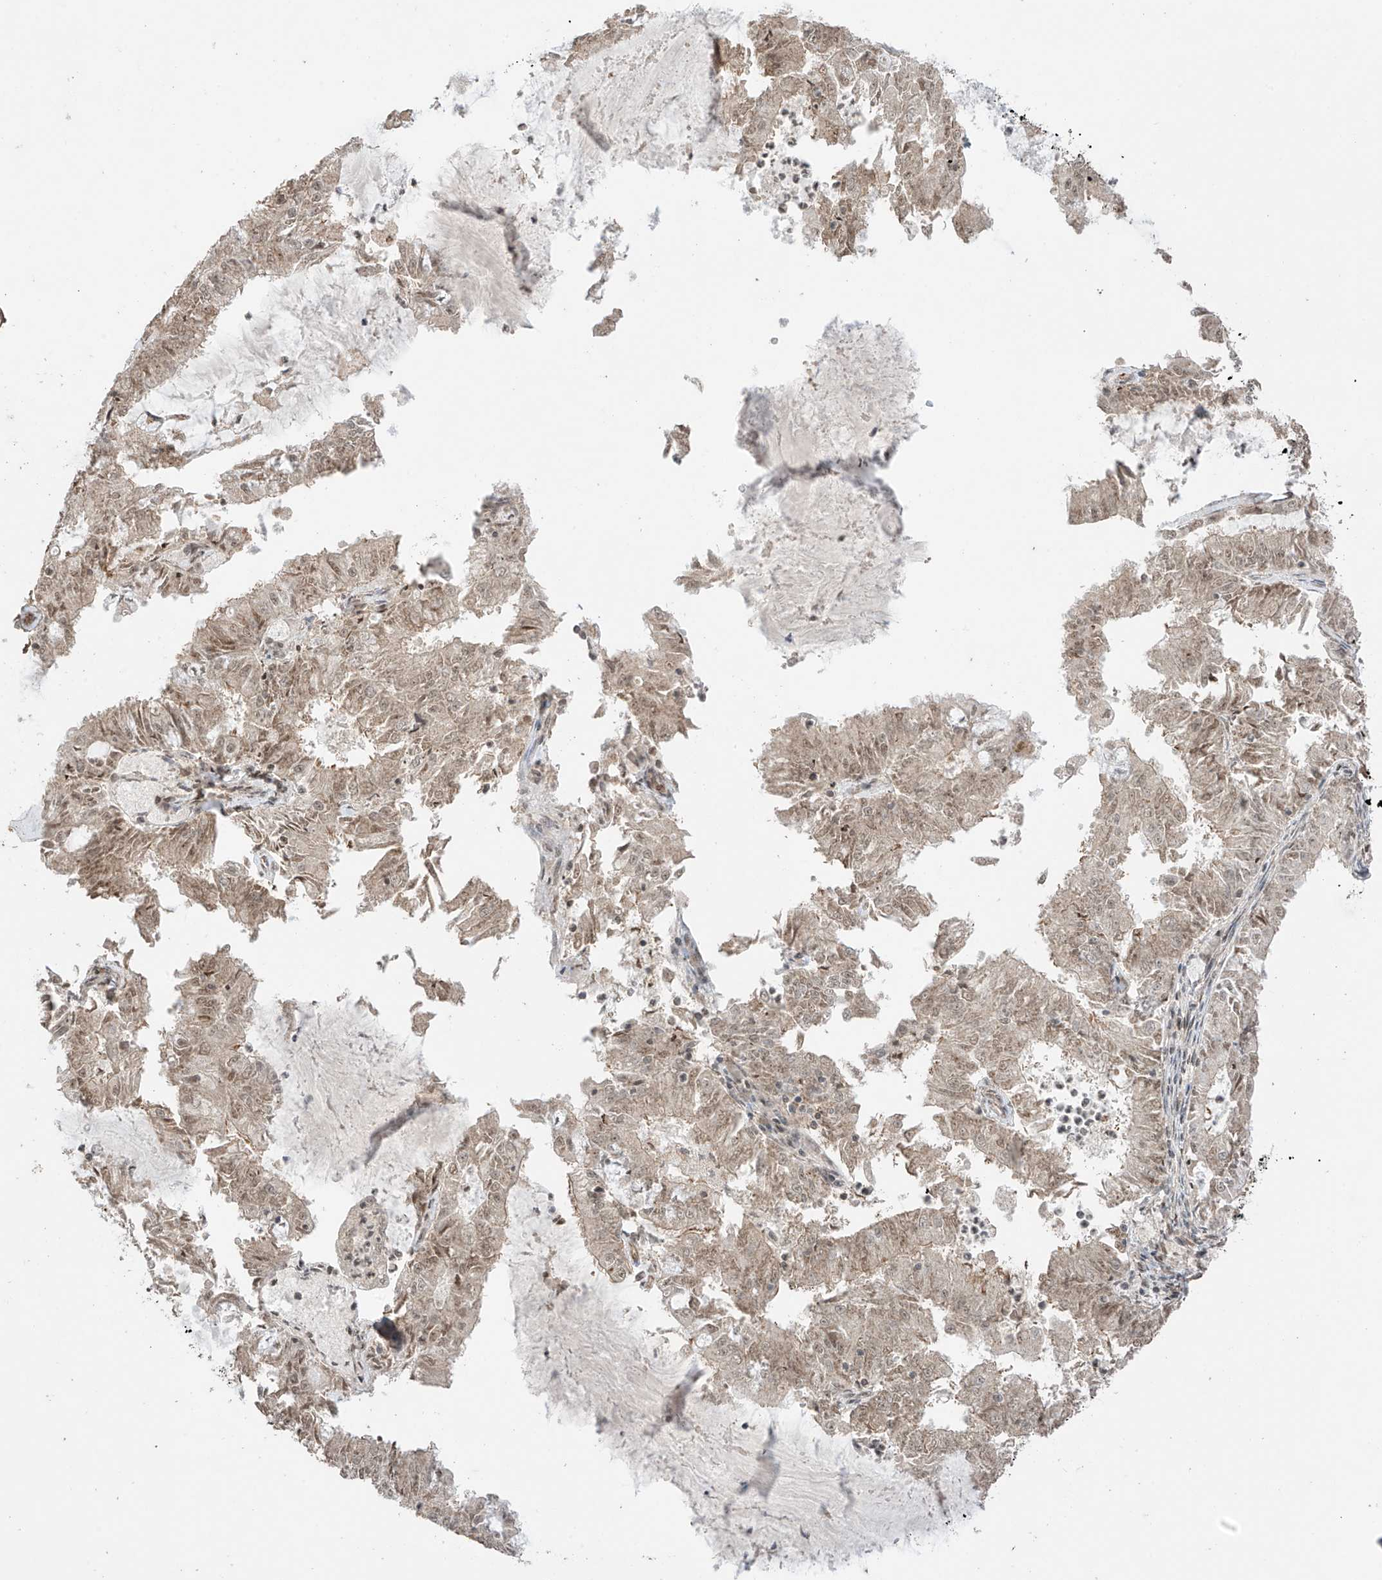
{"staining": {"intensity": "weak", "quantity": ">75%", "location": "cytoplasmic/membranous,nuclear"}, "tissue": "endometrial cancer", "cell_type": "Tumor cells", "image_type": "cancer", "snomed": [{"axis": "morphology", "description": "Adenocarcinoma, NOS"}, {"axis": "topography", "description": "Endometrium"}], "caption": "Human endometrial adenocarcinoma stained for a protein (brown) exhibits weak cytoplasmic/membranous and nuclear positive positivity in approximately >75% of tumor cells.", "gene": "TTLL5", "patient": {"sex": "female", "age": 57}}